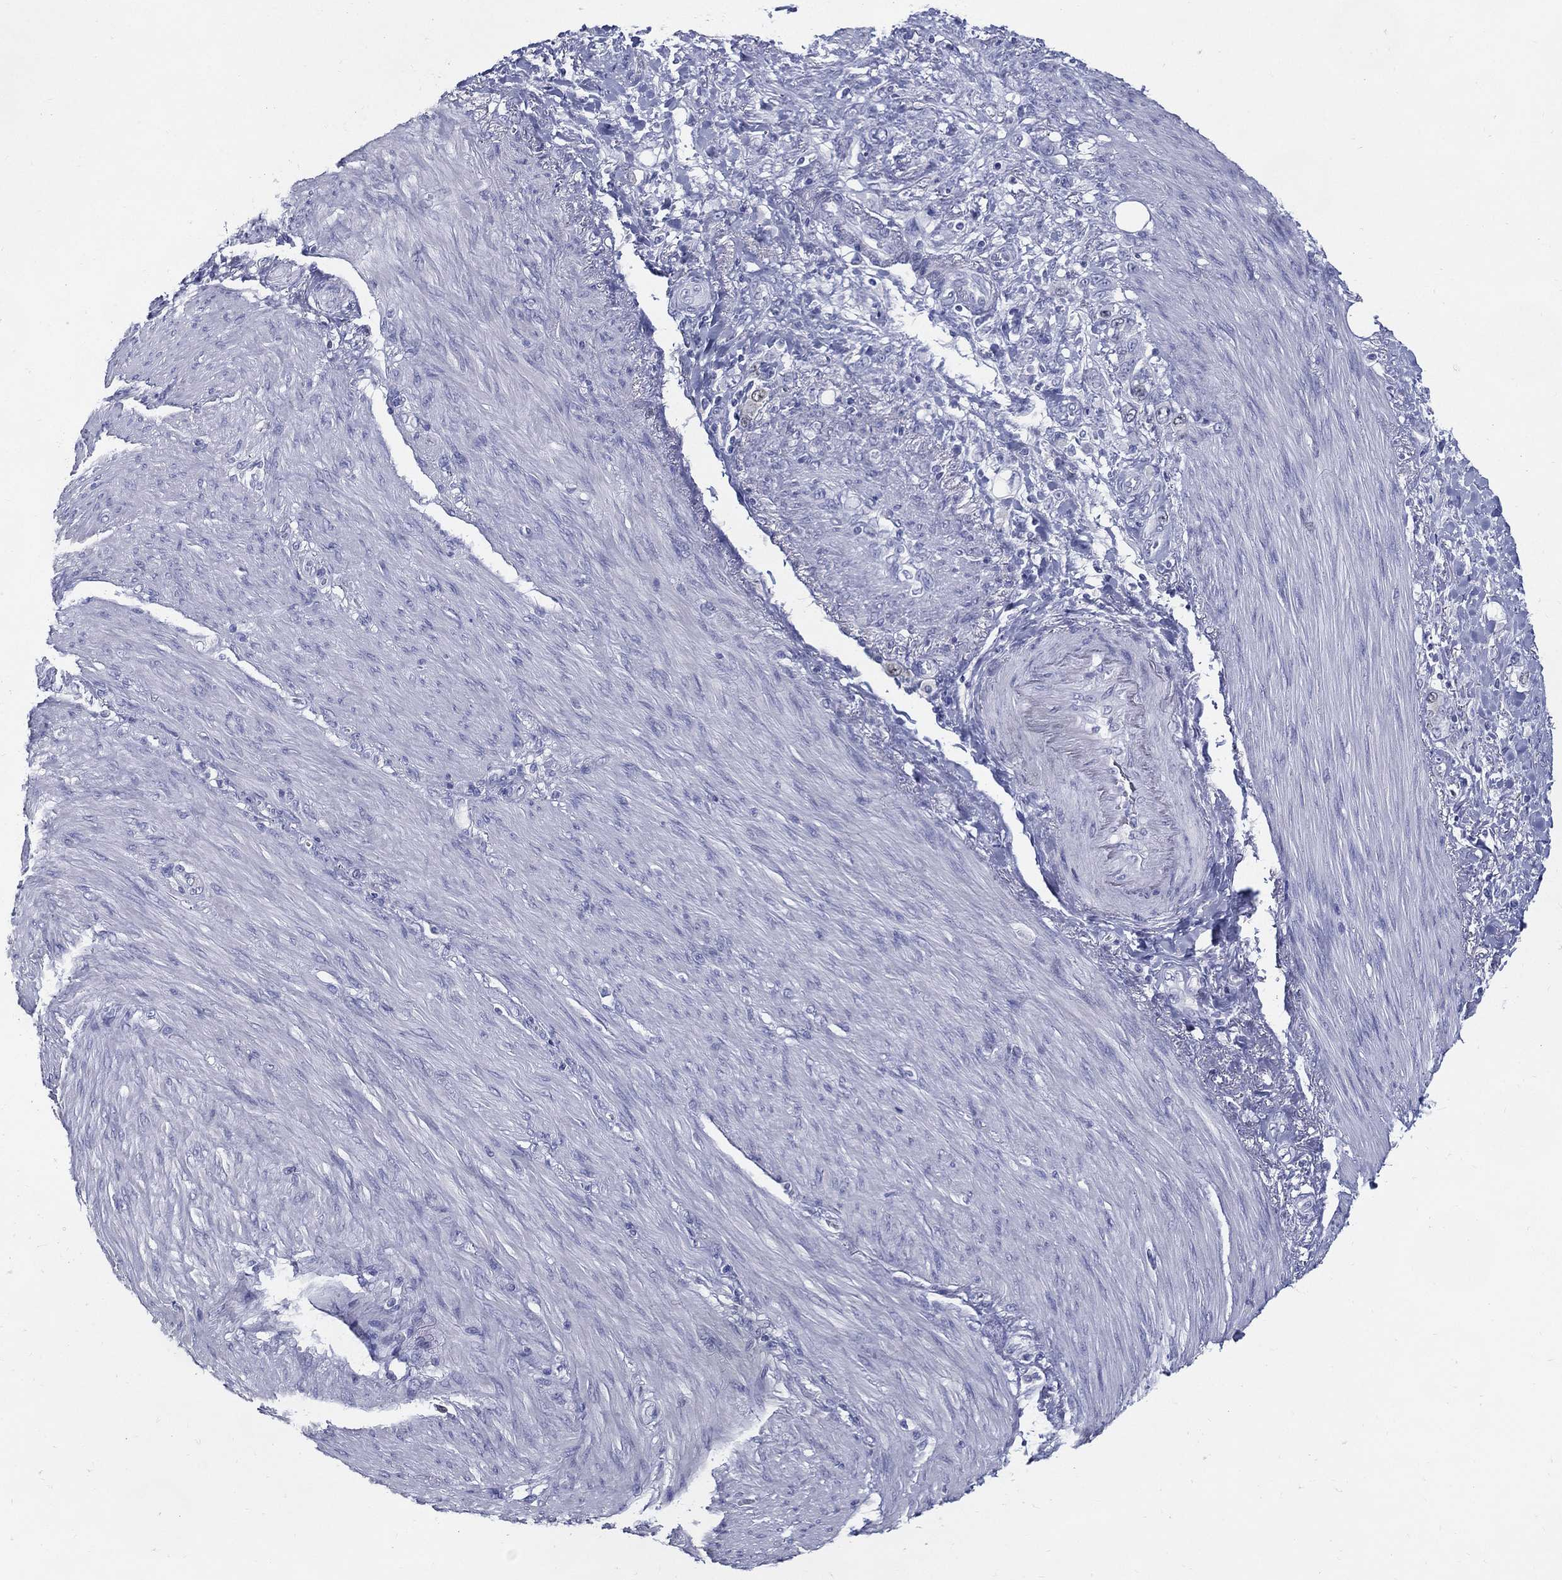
{"staining": {"intensity": "negative", "quantity": "none", "location": "none"}, "tissue": "stomach cancer", "cell_type": "Tumor cells", "image_type": "cancer", "snomed": [{"axis": "morphology", "description": "Normal tissue, NOS"}, {"axis": "morphology", "description": "Adenocarcinoma, NOS"}, {"axis": "topography", "description": "Stomach"}], "caption": "Tumor cells show no significant protein staining in stomach adenocarcinoma.", "gene": "KIF2C", "patient": {"sex": "female", "age": 79}}